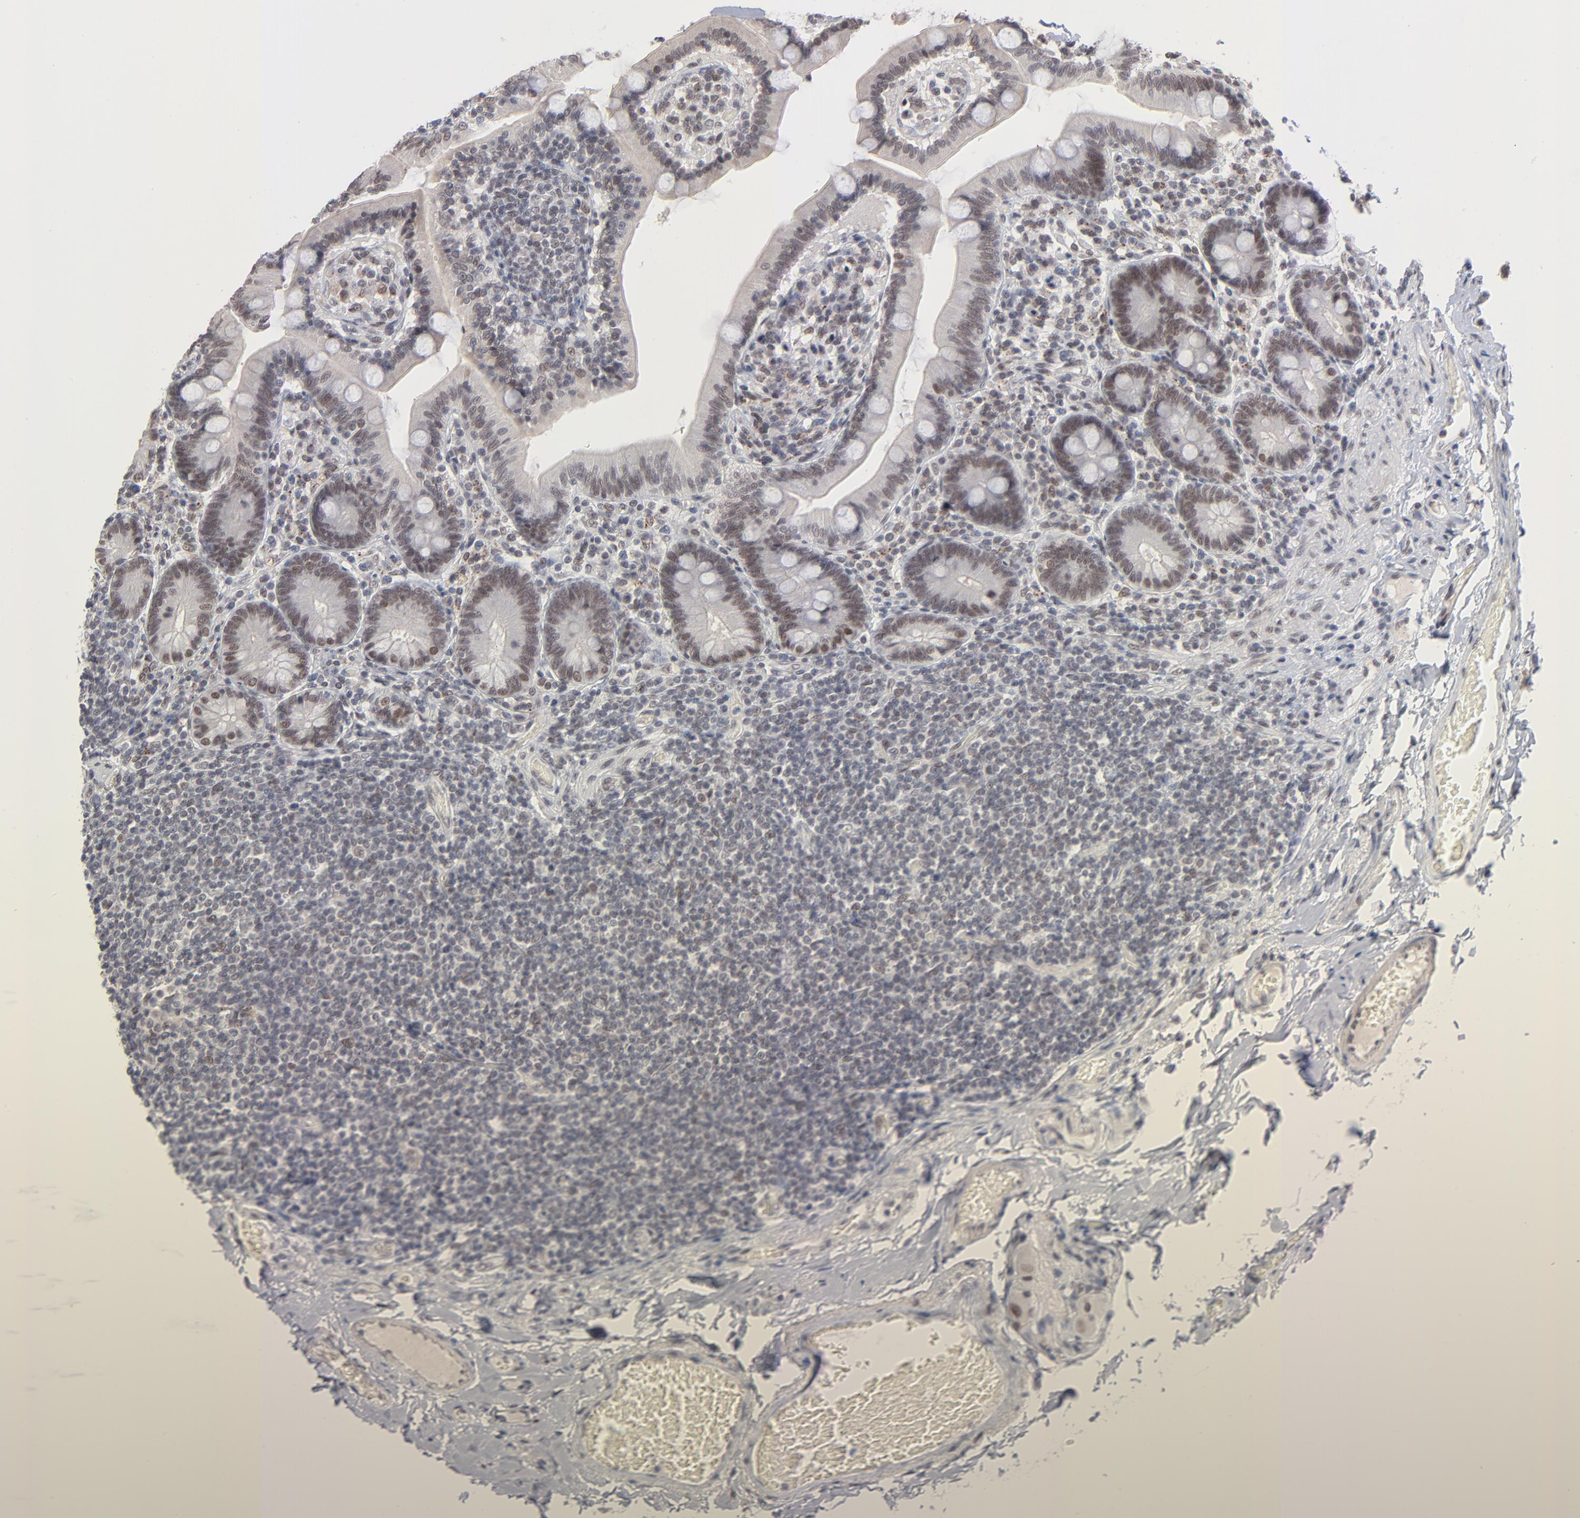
{"staining": {"intensity": "weak", "quantity": ">75%", "location": "nuclear"}, "tissue": "duodenum", "cell_type": "Glandular cells", "image_type": "normal", "snomed": [{"axis": "morphology", "description": "Normal tissue, NOS"}, {"axis": "topography", "description": "Duodenum"}], "caption": "This image demonstrates benign duodenum stained with IHC to label a protein in brown. The nuclear of glandular cells show weak positivity for the protein. Nuclei are counter-stained blue.", "gene": "MBIP", "patient": {"sex": "male", "age": 66}}